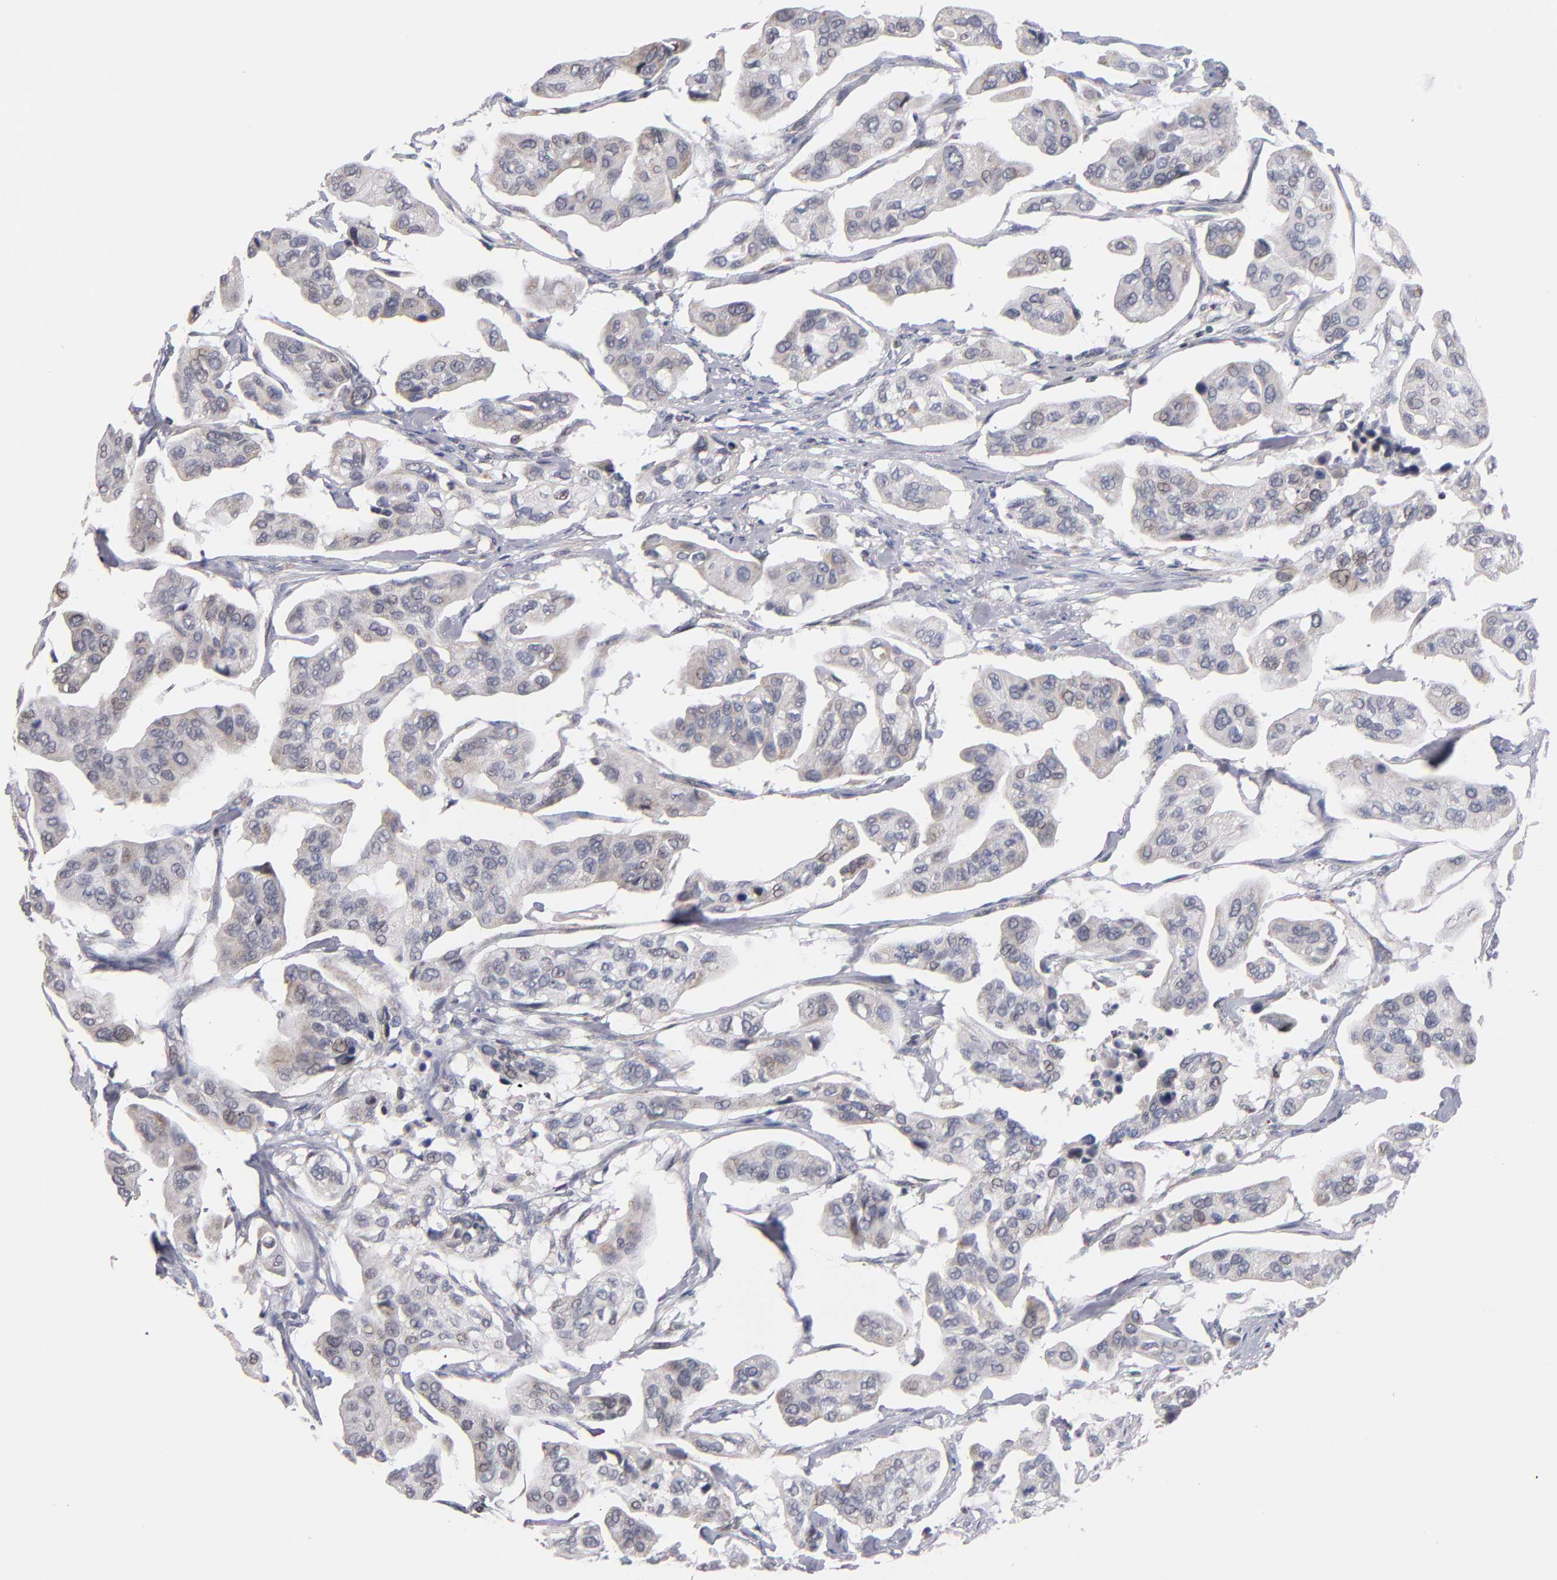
{"staining": {"intensity": "weak", "quantity": "25%-75%", "location": "cytoplasmic/membranous"}, "tissue": "urothelial cancer", "cell_type": "Tumor cells", "image_type": "cancer", "snomed": [{"axis": "morphology", "description": "Adenocarcinoma, NOS"}, {"axis": "topography", "description": "Urinary bladder"}], "caption": "The histopathology image exhibits immunohistochemical staining of urothelial cancer. There is weak cytoplasmic/membranous staining is present in approximately 25%-75% of tumor cells. (DAB = brown stain, brightfield microscopy at high magnification).", "gene": "ODF2", "patient": {"sex": "male", "age": 61}}